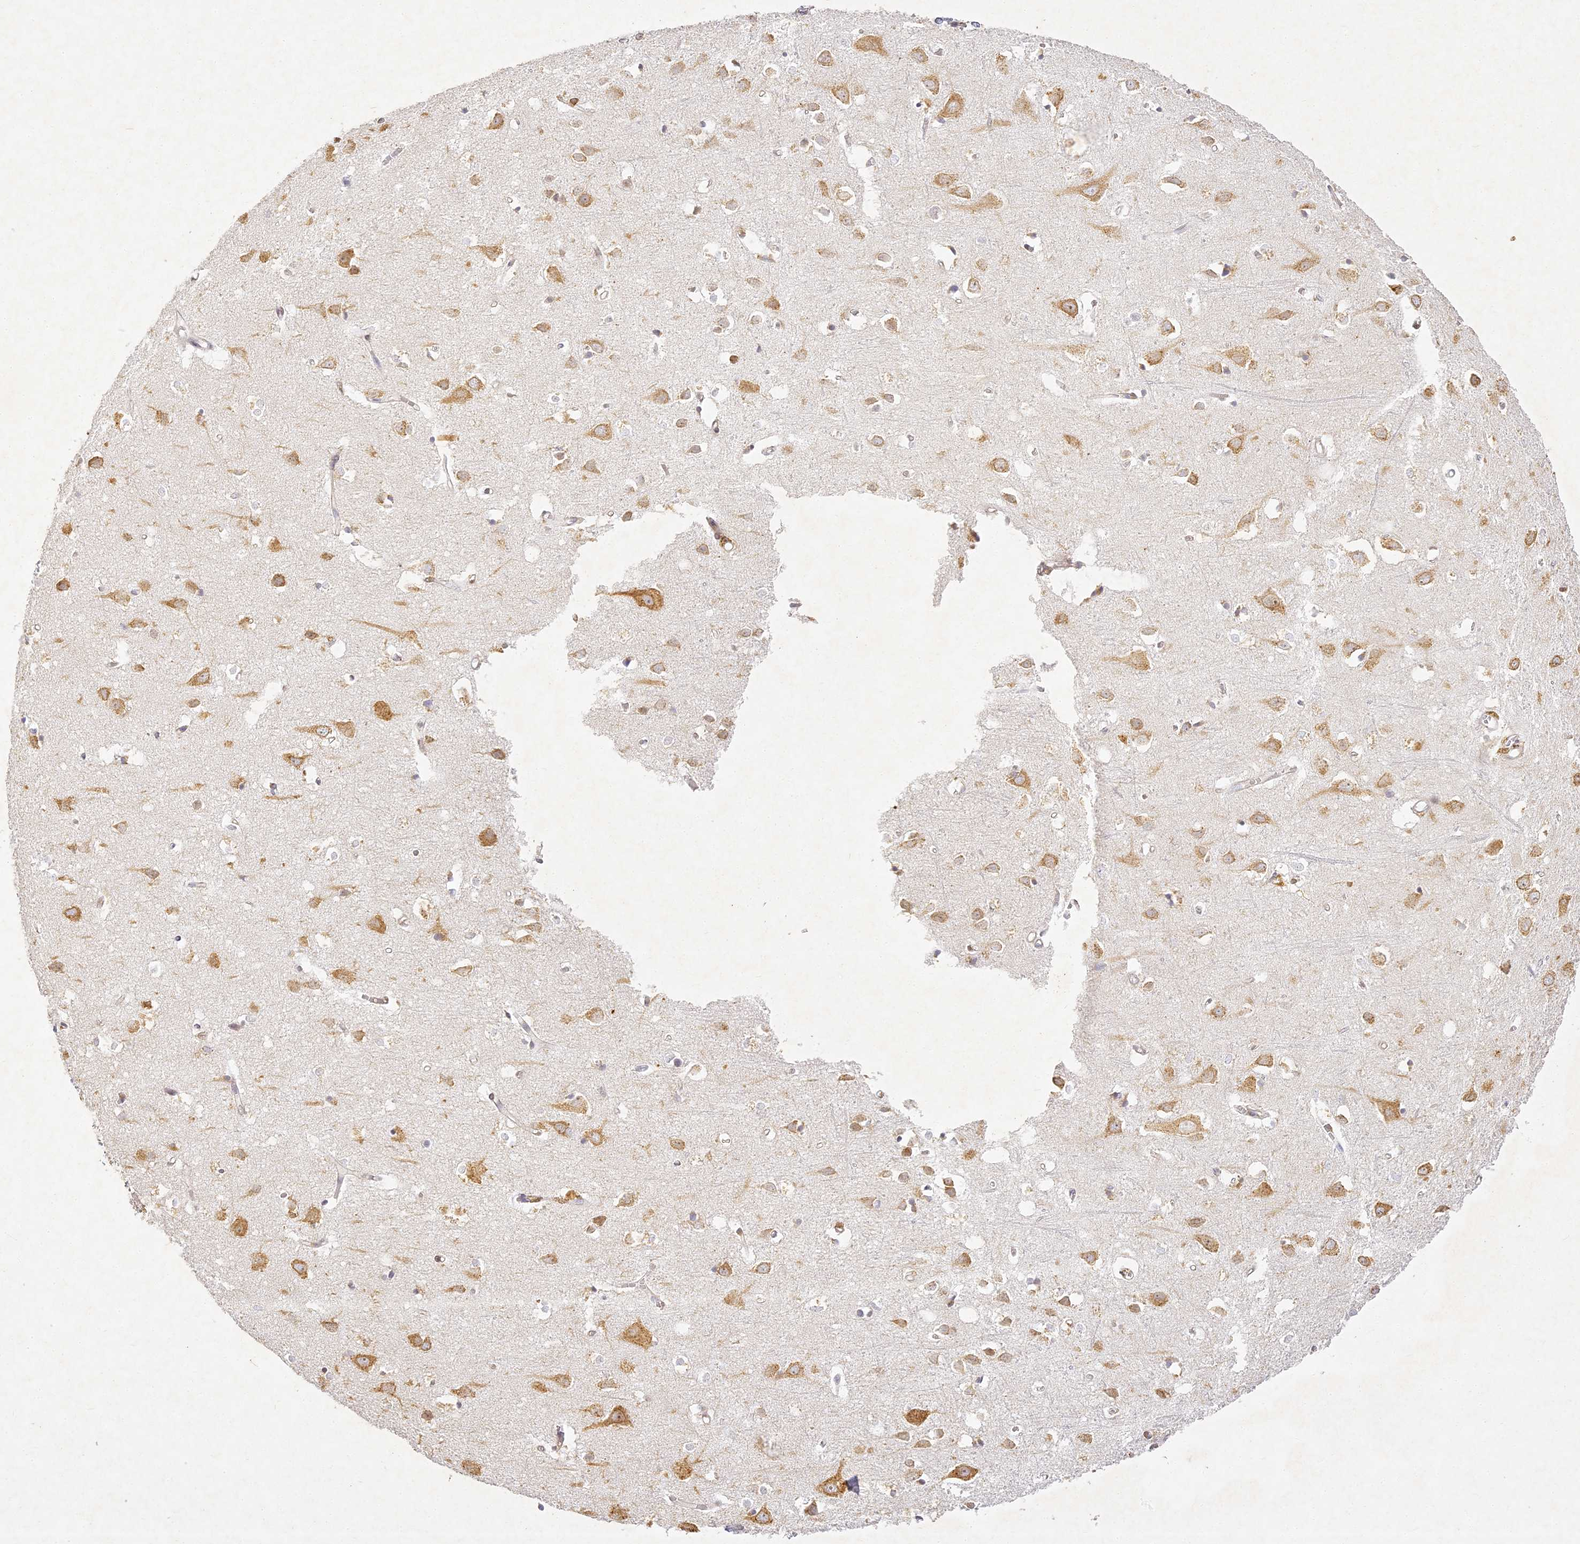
{"staining": {"intensity": "negative", "quantity": "none", "location": "none"}, "tissue": "cerebral cortex", "cell_type": "Endothelial cells", "image_type": "normal", "snomed": [{"axis": "morphology", "description": "Normal tissue, NOS"}, {"axis": "topography", "description": "Cerebral cortex"}], "caption": "Immunohistochemistry of normal cerebral cortex exhibits no positivity in endothelial cells.", "gene": "SLC30A5", "patient": {"sex": "female", "age": 64}}